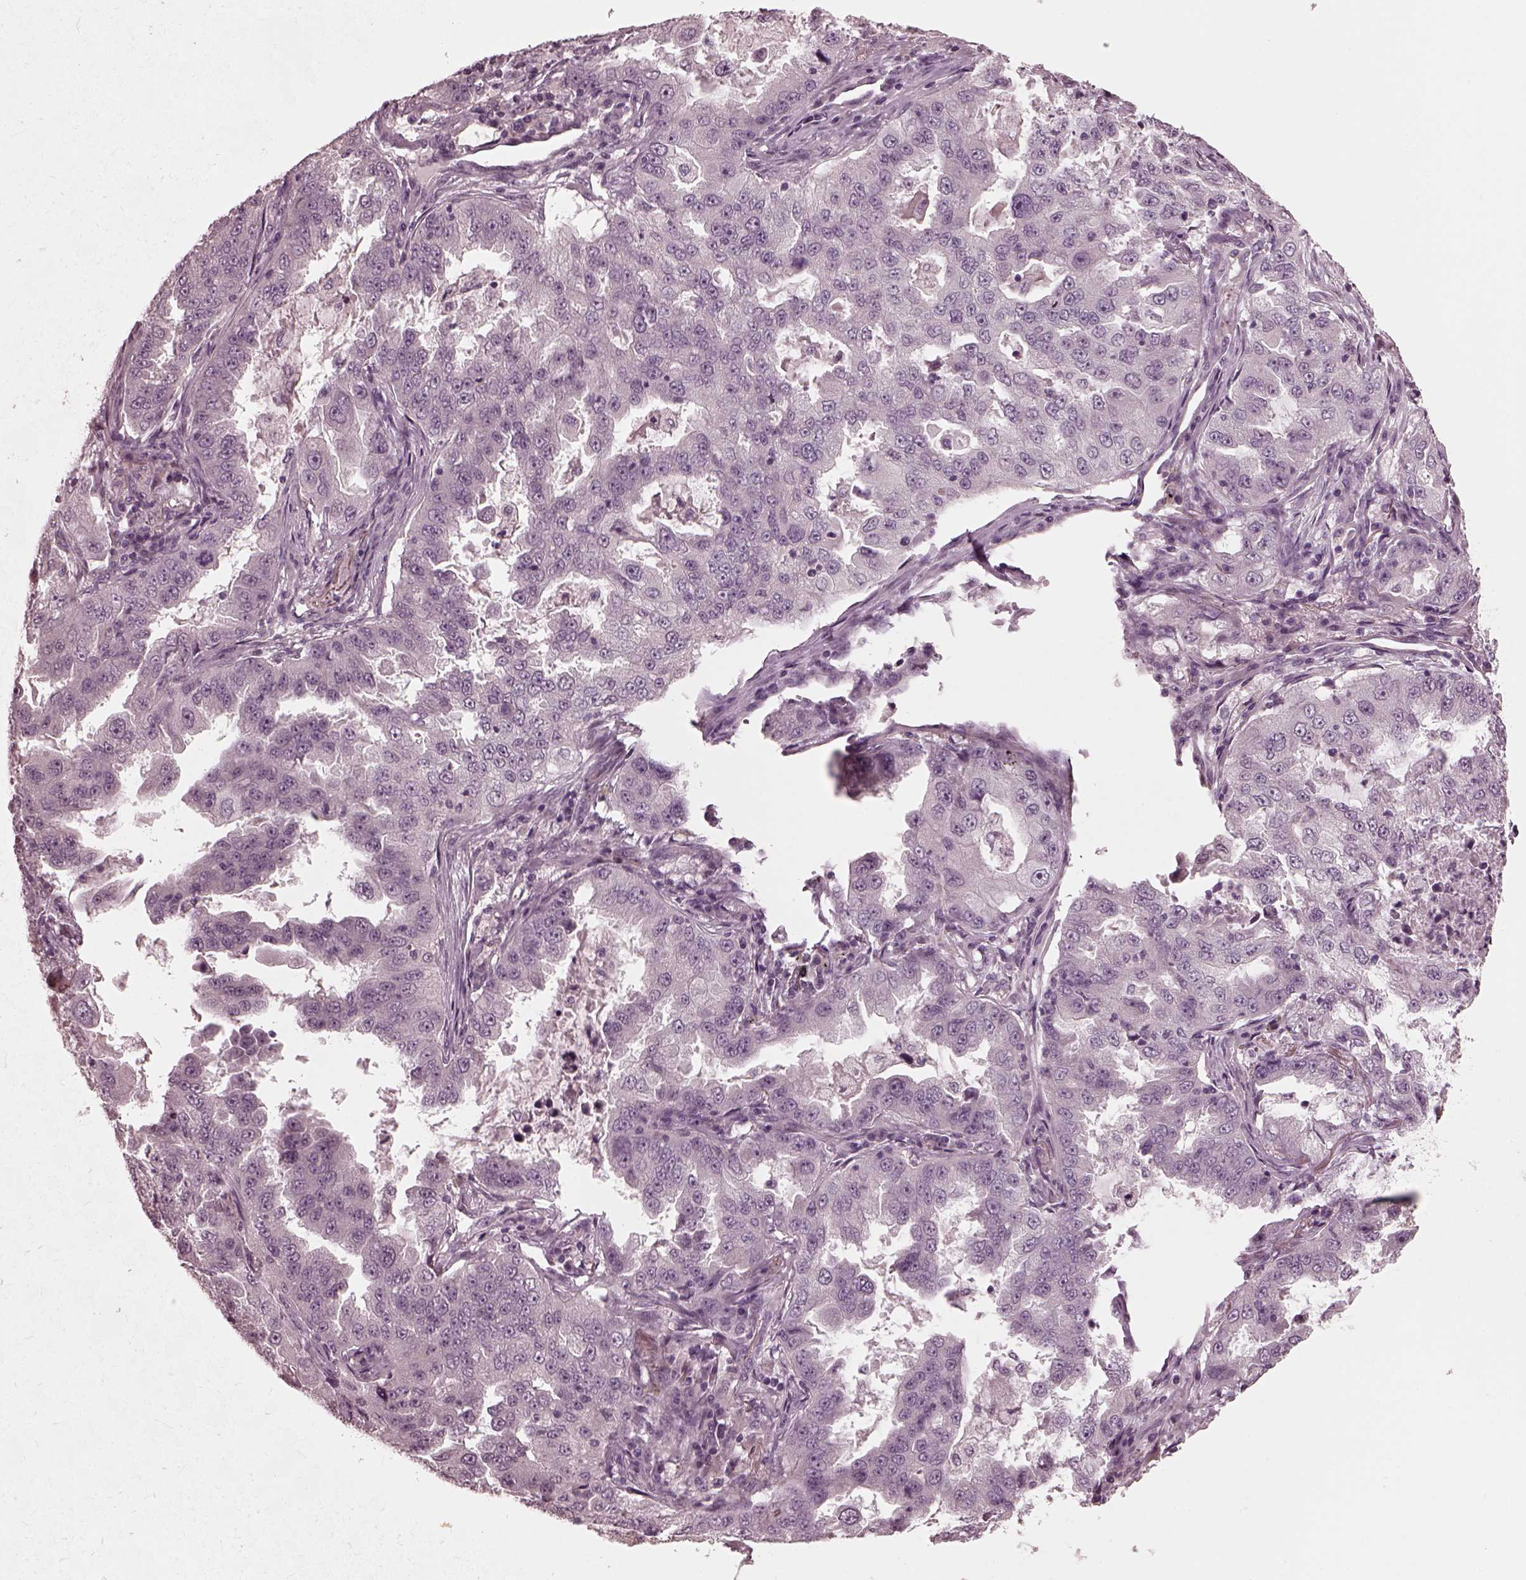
{"staining": {"intensity": "negative", "quantity": "none", "location": "none"}, "tissue": "lung cancer", "cell_type": "Tumor cells", "image_type": "cancer", "snomed": [{"axis": "morphology", "description": "Adenocarcinoma, NOS"}, {"axis": "topography", "description": "Lung"}], "caption": "The immunohistochemistry histopathology image has no significant positivity in tumor cells of lung cancer (adenocarcinoma) tissue. (Stains: DAB immunohistochemistry with hematoxylin counter stain, Microscopy: brightfield microscopy at high magnification).", "gene": "RCVRN", "patient": {"sex": "female", "age": 61}}